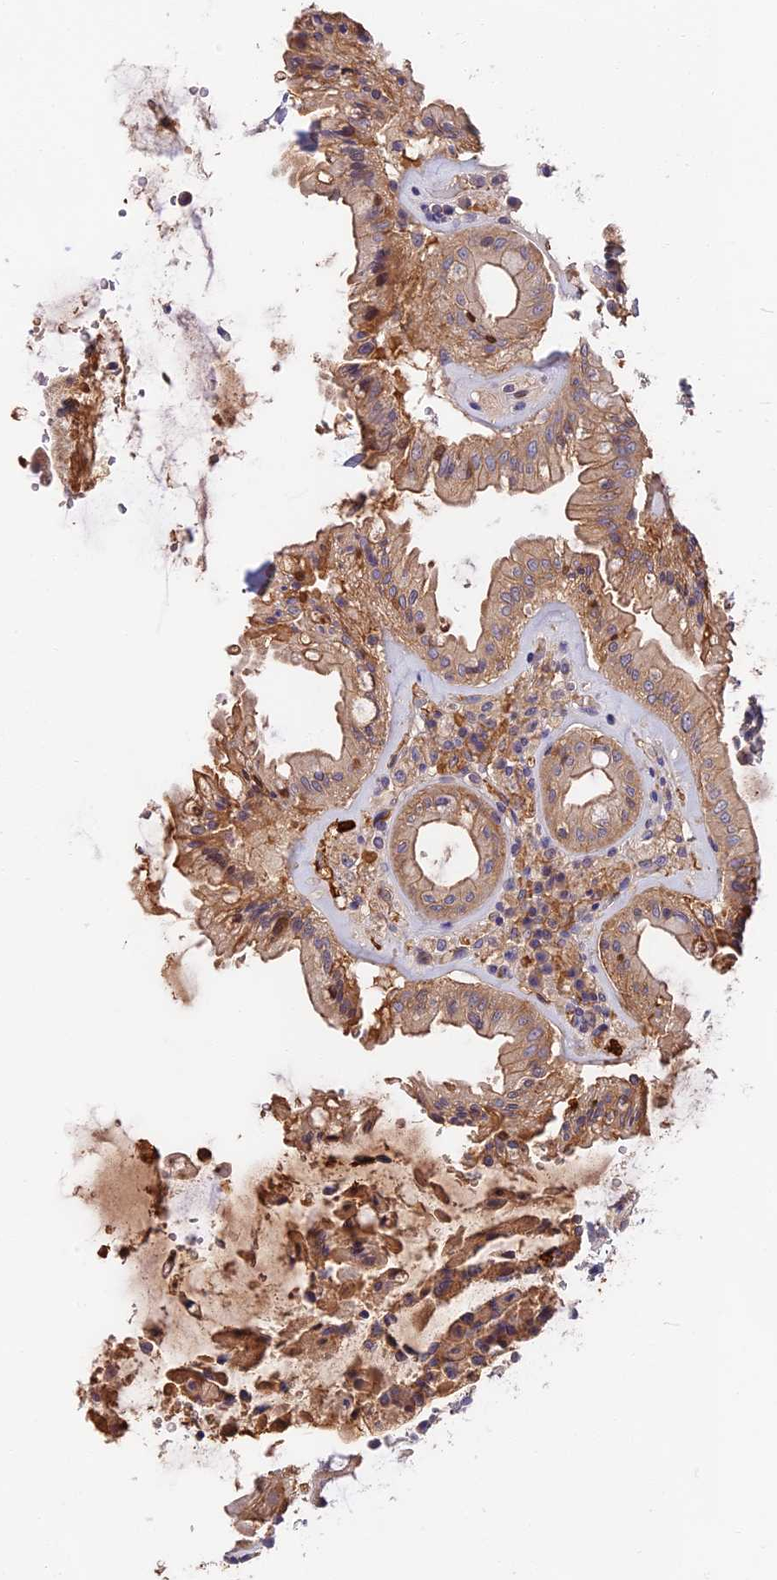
{"staining": {"intensity": "moderate", "quantity": ">75%", "location": "cytoplasmic/membranous"}, "tissue": "rectum", "cell_type": "Glandular cells", "image_type": "normal", "snomed": [{"axis": "morphology", "description": "Normal tissue, NOS"}, {"axis": "topography", "description": "Rectum"}], "caption": "Immunohistochemistry (IHC) histopathology image of normal rectum stained for a protein (brown), which demonstrates medium levels of moderate cytoplasmic/membranous positivity in approximately >75% of glandular cells.", "gene": "ADGRD1", "patient": {"sex": "female", "age": 57}}